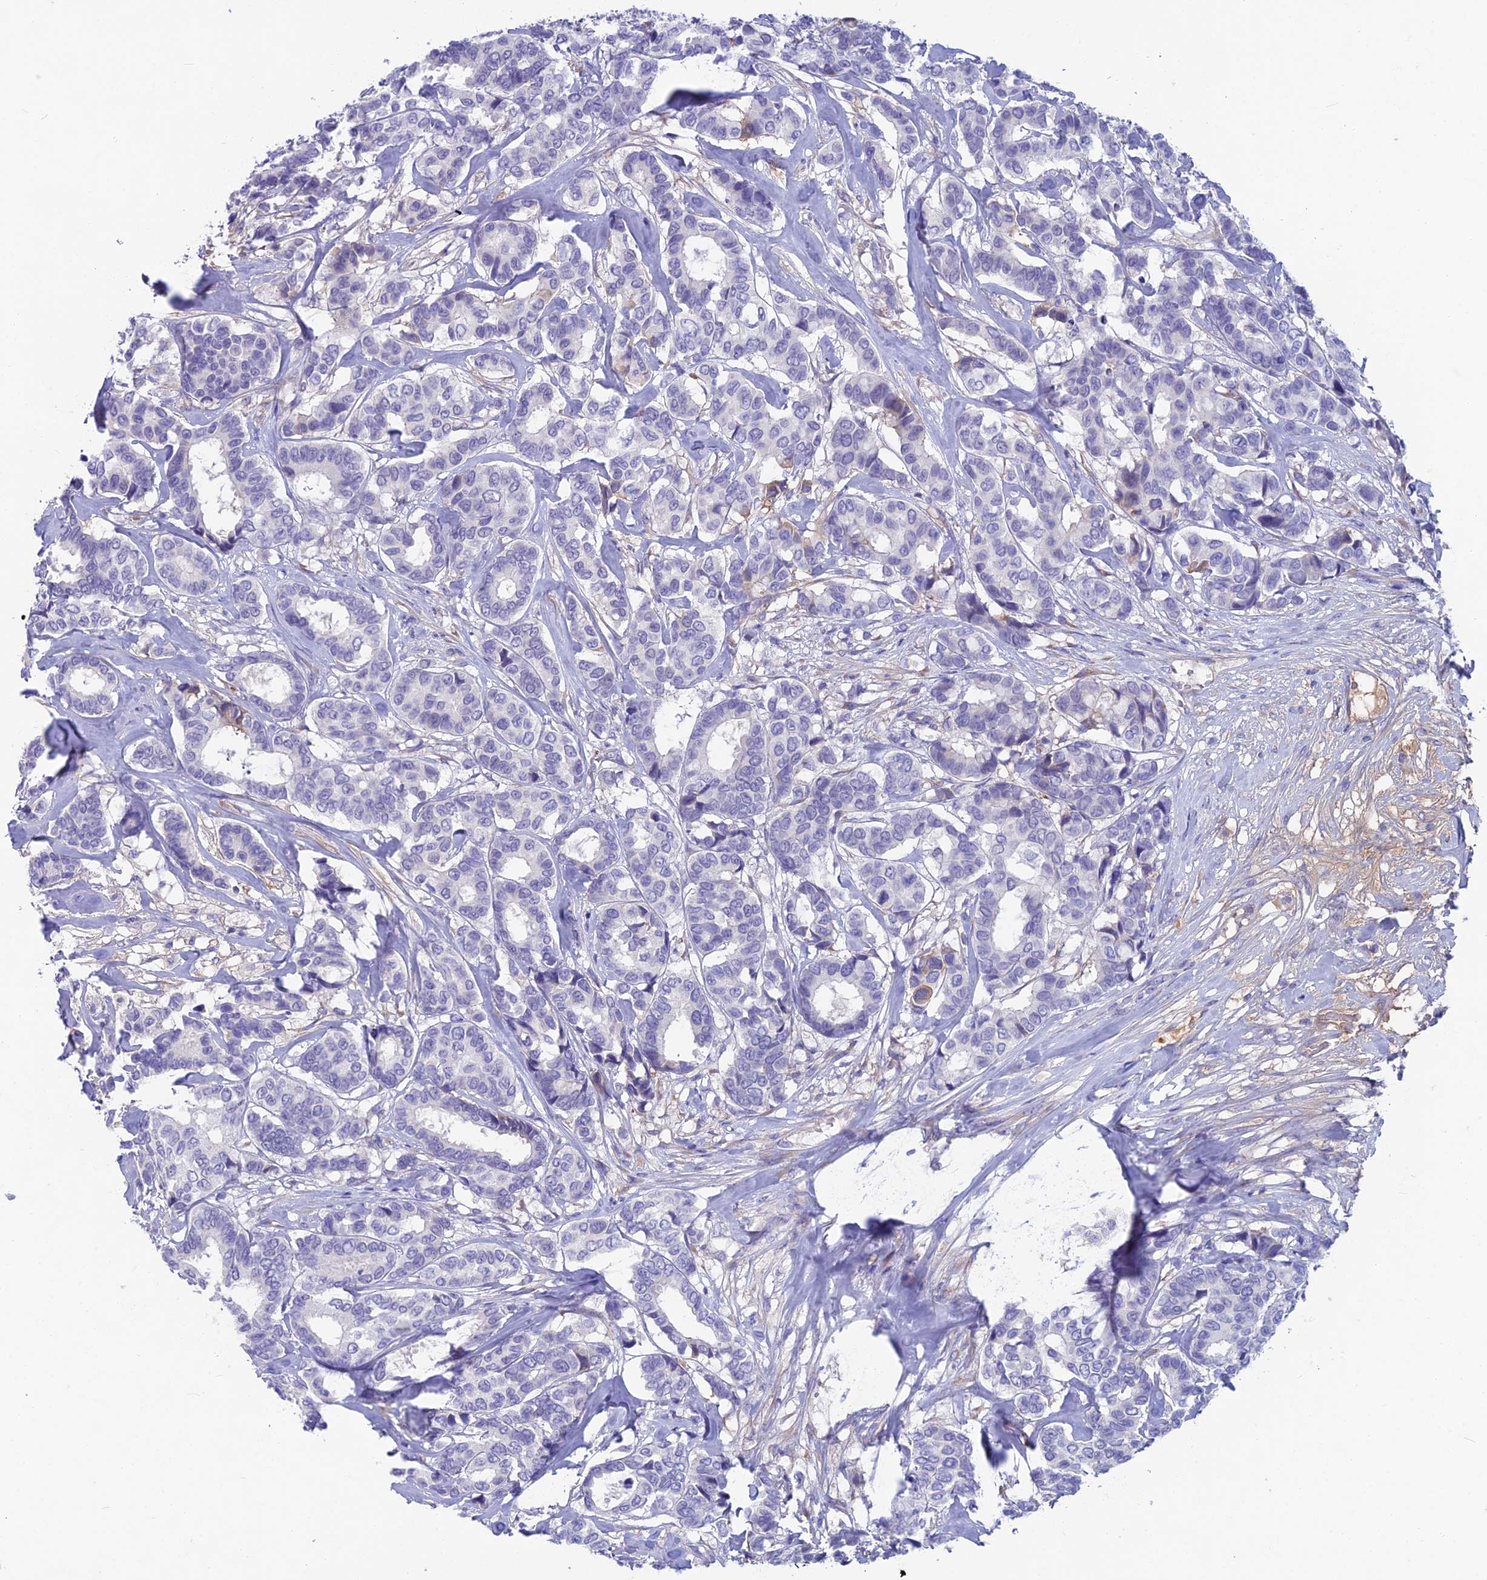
{"staining": {"intensity": "negative", "quantity": "none", "location": "none"}, "tissue": "breast cancer", "cell_type": "Tumor cells", "image_type": "cancer", "snomed": [{"axis": "morphology", "description": "Duct carcinoma"}, {"axis": "topography", "description": "Breast"}], "caption": "Tumor cells show no significant positivity in breast cancer (intraductal carcinoma).", "gene": "SNAP91", "patient": {"sex": "female", "age": 87}}